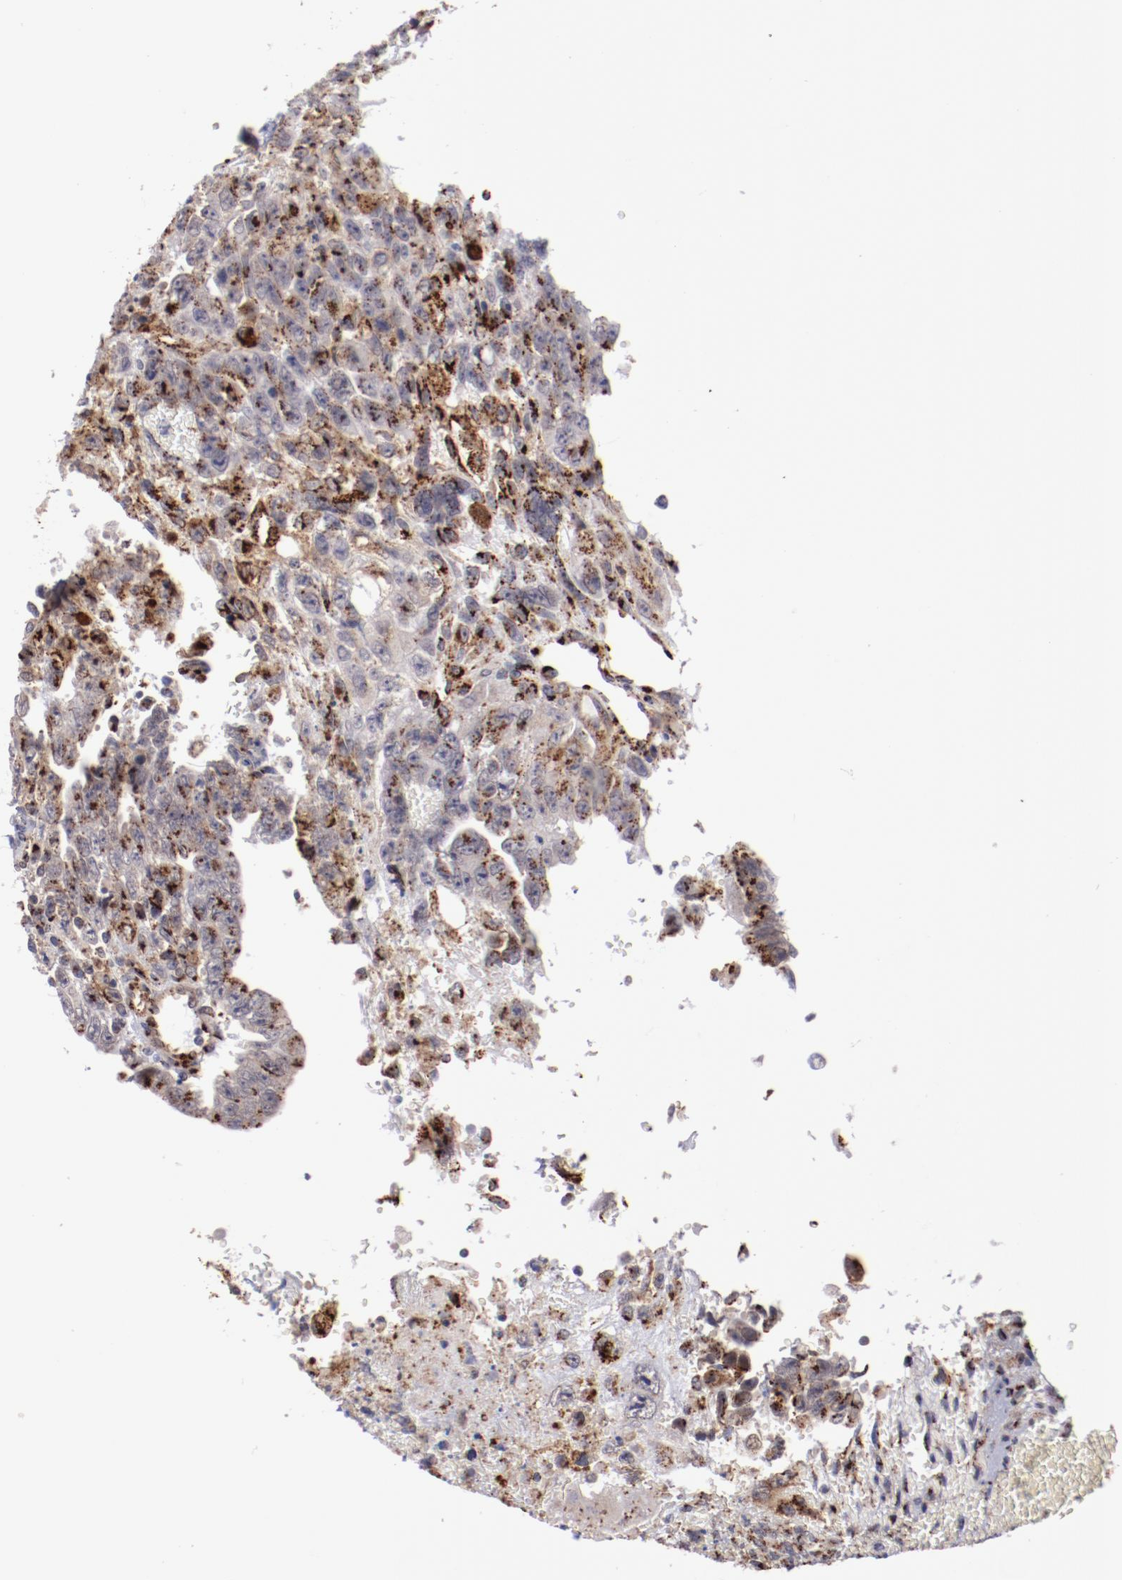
{"staining": {"intensity": "strong", "quantity": ">75%", "location": "cytoplasmic/membranous"}, "tissue": "testis cancer", "cell_type": "Tumor cells", "image_type": "cancer", "snomed": [{"axis": "morphology", "description": "Carcinoma, Embryonal, NOS"}, {"axis": "topography", "description": "Testis"}], "caption": "Tumor cells exhibit strong cytoplasmic/membranous staining in about >75% of cells in testis embryonal carcinoma.", "gene": "GOLIM4", "patient": {"sex": "male", "age": 28}}